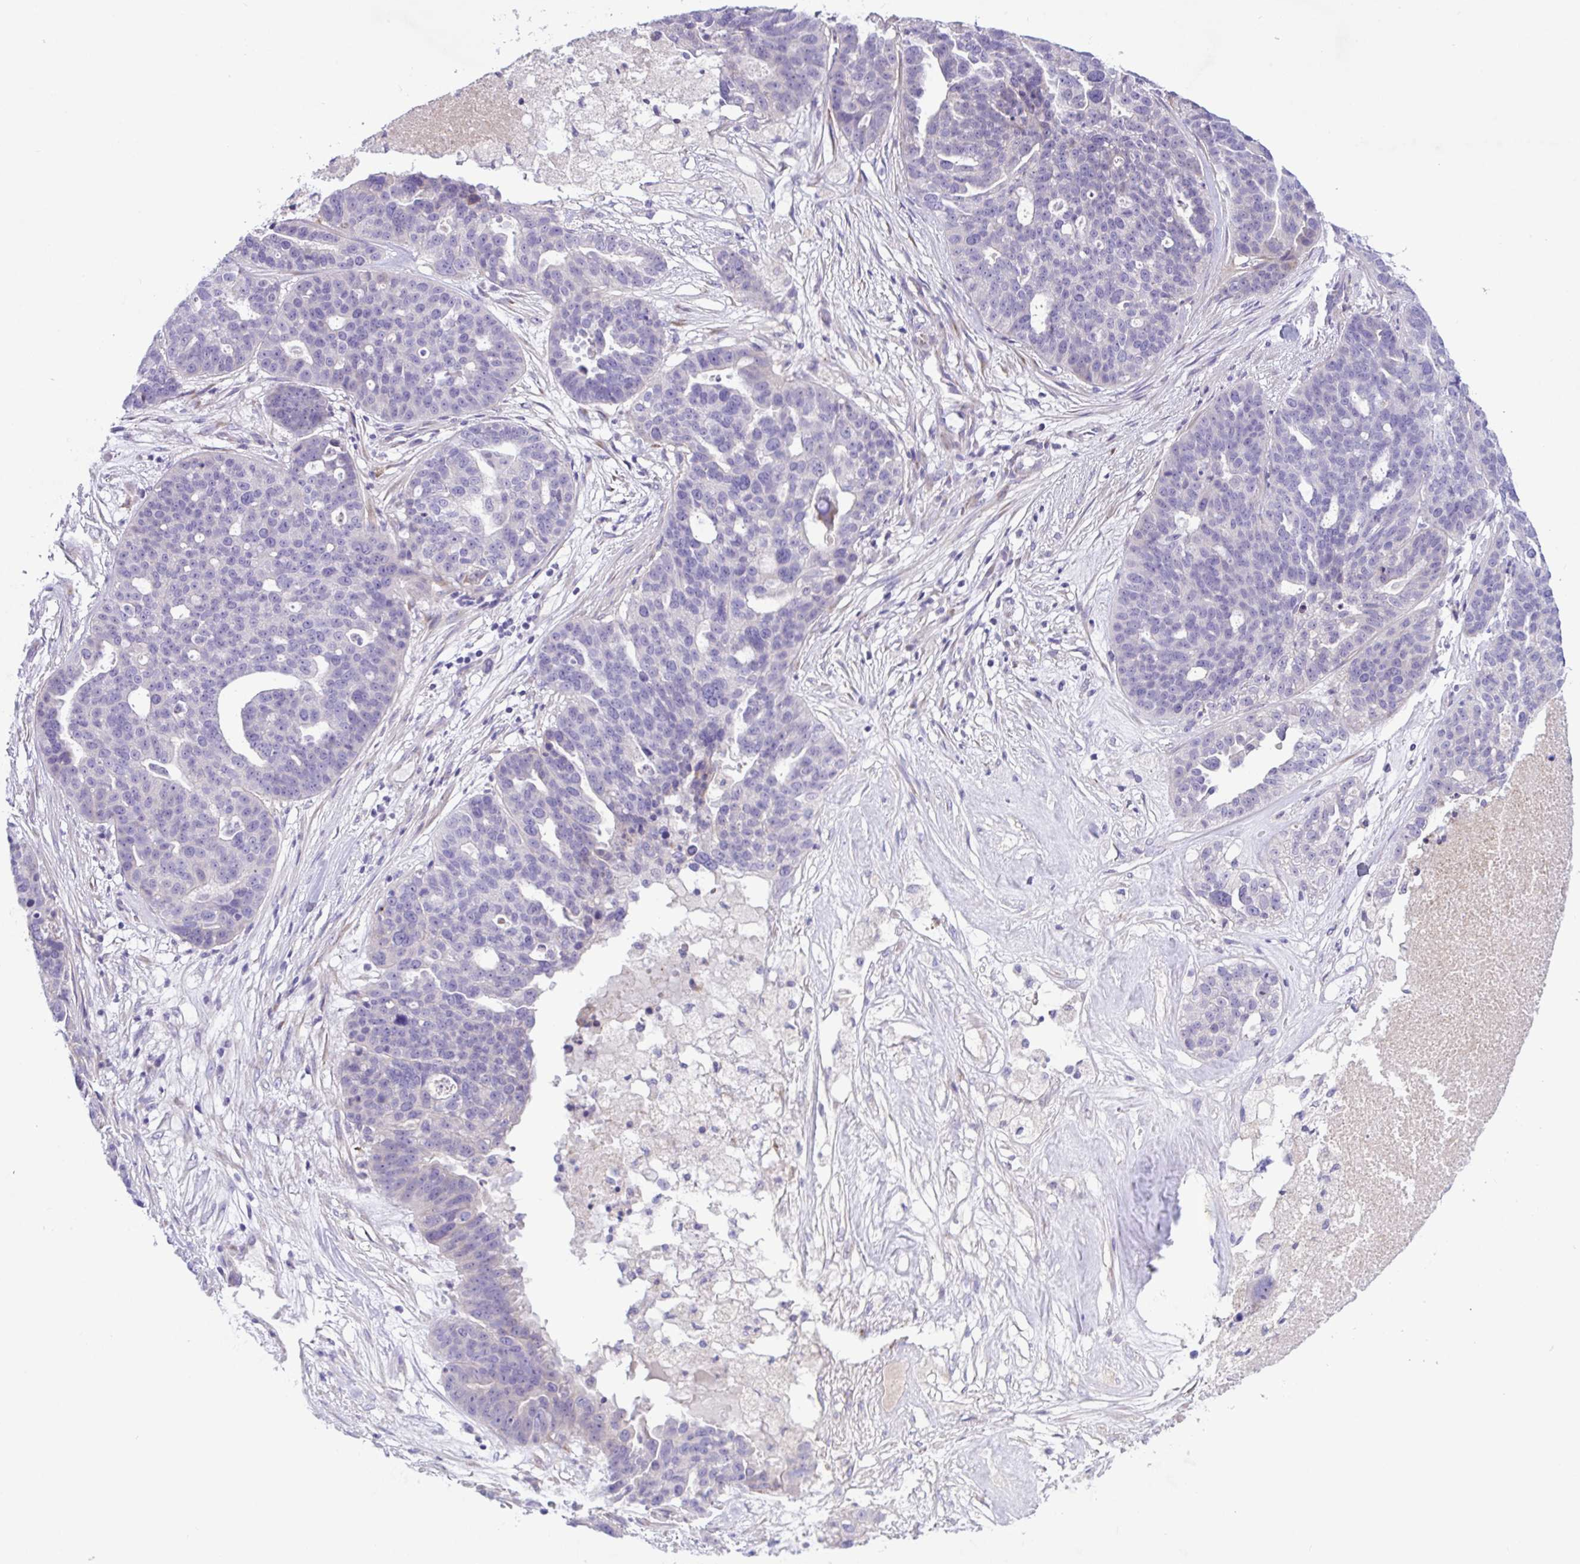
{"staining": {"intensity": "negative", "quantity": "none", "location": "none"}, "tissue": "ovarian cancer", "cell_type": "Tumor cells", "image_type": "cancer", "snomed": [{"axis": "morphology", "description": "Cystadenocarcinoma, serous, NOS"}, {"axis": "topography", "description": "Ovary"}], "caption": "This photomicrograph is of ovarian serous cystadenocarcinoma stained with IHC to label a protein in brown with the nuclei are counter-stained blue. There is no positivity in tumor cells.", "gene": "FAM86B1", "patient": {"sex": "female", "age": 59}}